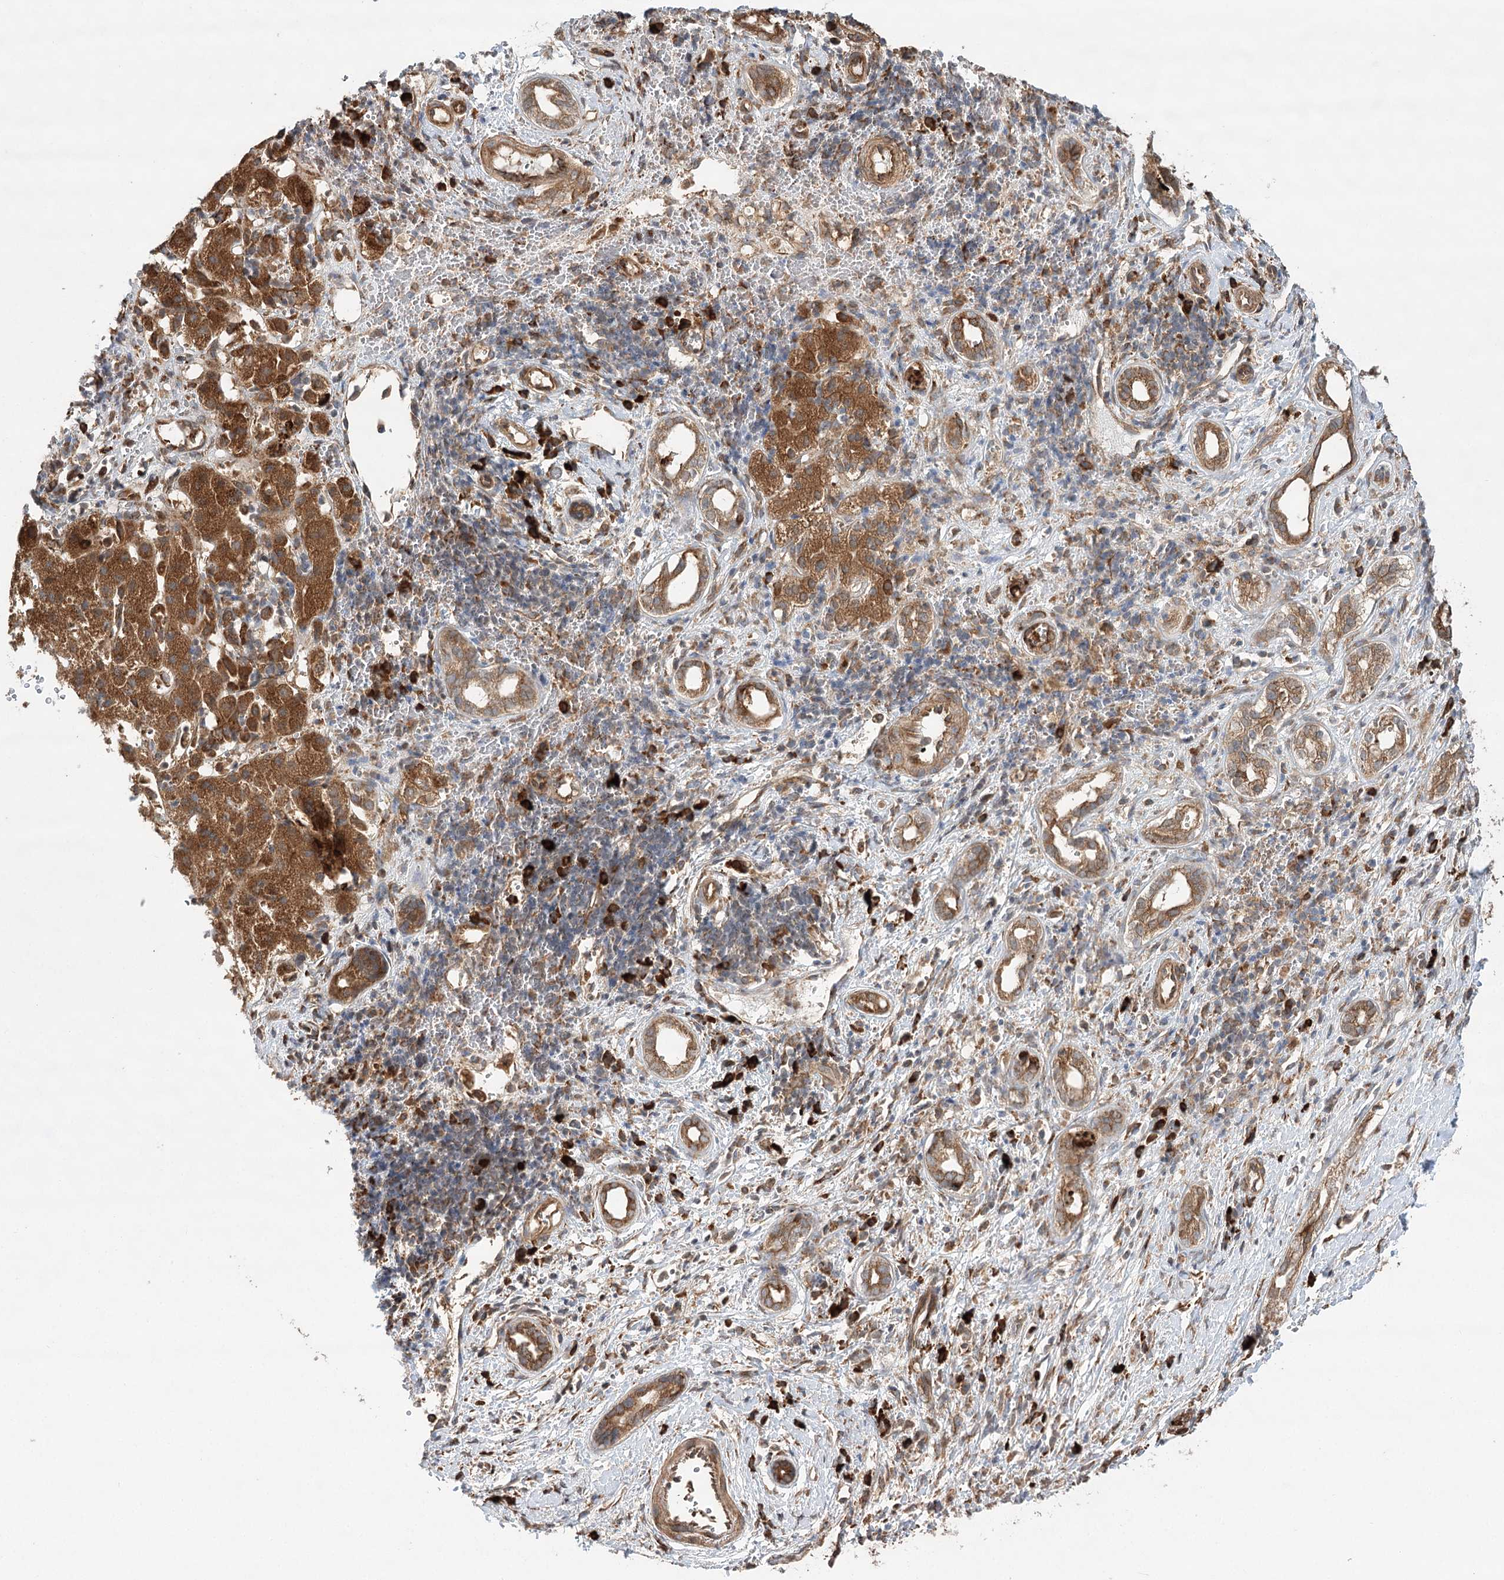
{"staining": {"intensity": "strong", "quantity": ">75%", "location": "cytoplasmic/membranous"}, "tissue": "liver cancer", "cell_type": "Tumor cells", "image_type": "cancer", "snomed": [{"axis": "morphology", "description": "Cholangiocarcinoma"}, {"axis": "topography", "description": "Liver"}], "caption": "The micrograph reveals a brown stain indicating the presence of a protein in the cytoplasmic/membranous of tumor cells in cholangiocarcinoma (liver).", "gene": "DNAJB14", "patient": {"sex": "female", "age": 75}}